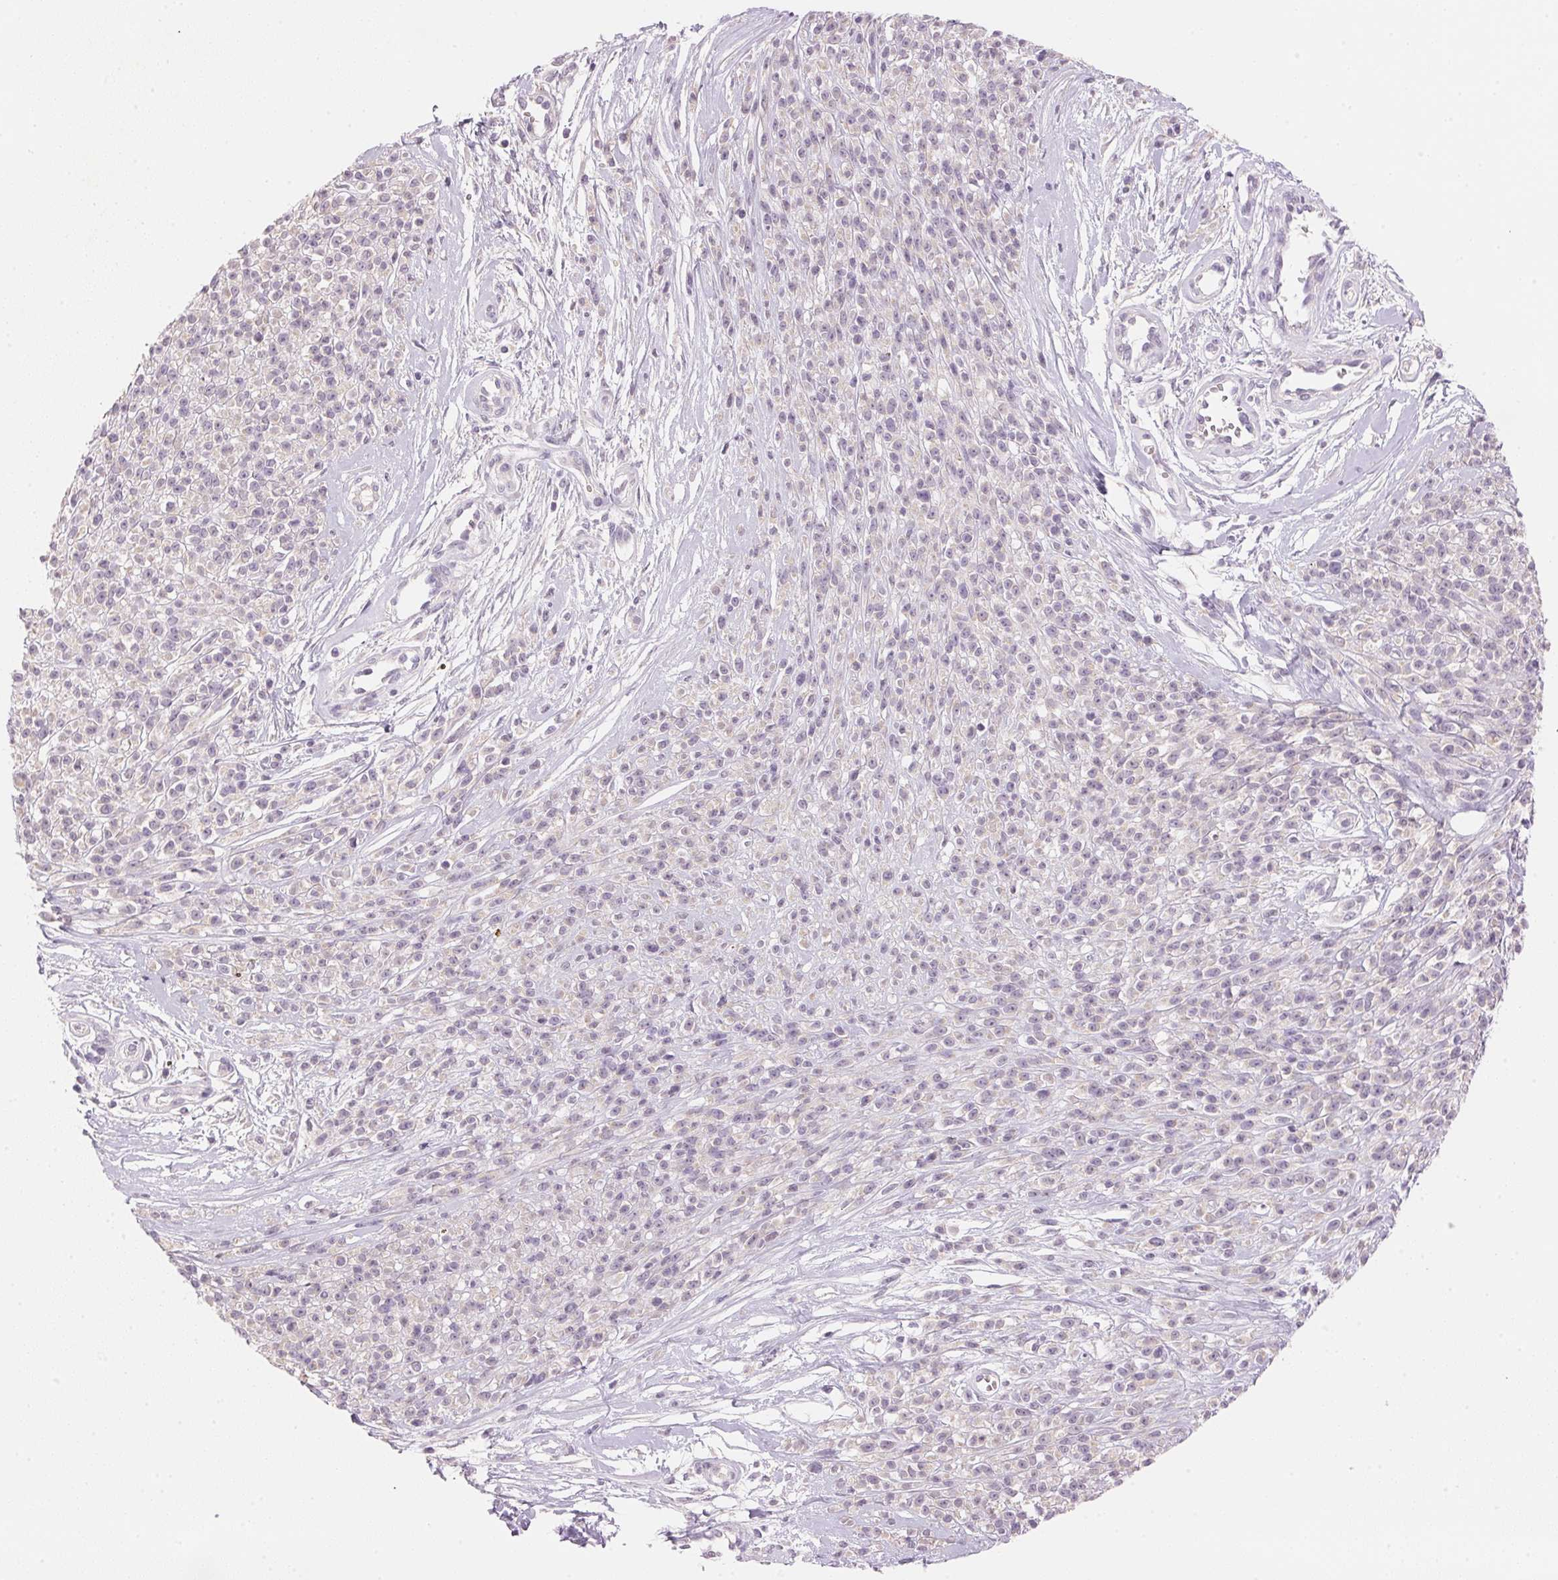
{"staining": {"intensity": "negative", "quantity": "none", "location": "none"}, "tissue": "melanoma", "cell_type": "Tumor cells", "image_type": "cancer", "snomed": [{"axis": "morphology", "description": "Malignant melanoma, NOS"}, {"axis": "topography", "description": "Skin"}, {"axis": "topography", "description": "Skin of trunk"}], "caption": "Immunohistochemistry of malignant melanoma shows no positivity in tumor cells.", "gene": "CYP11B1", "patient": {"sex": "male", "age": 74}}